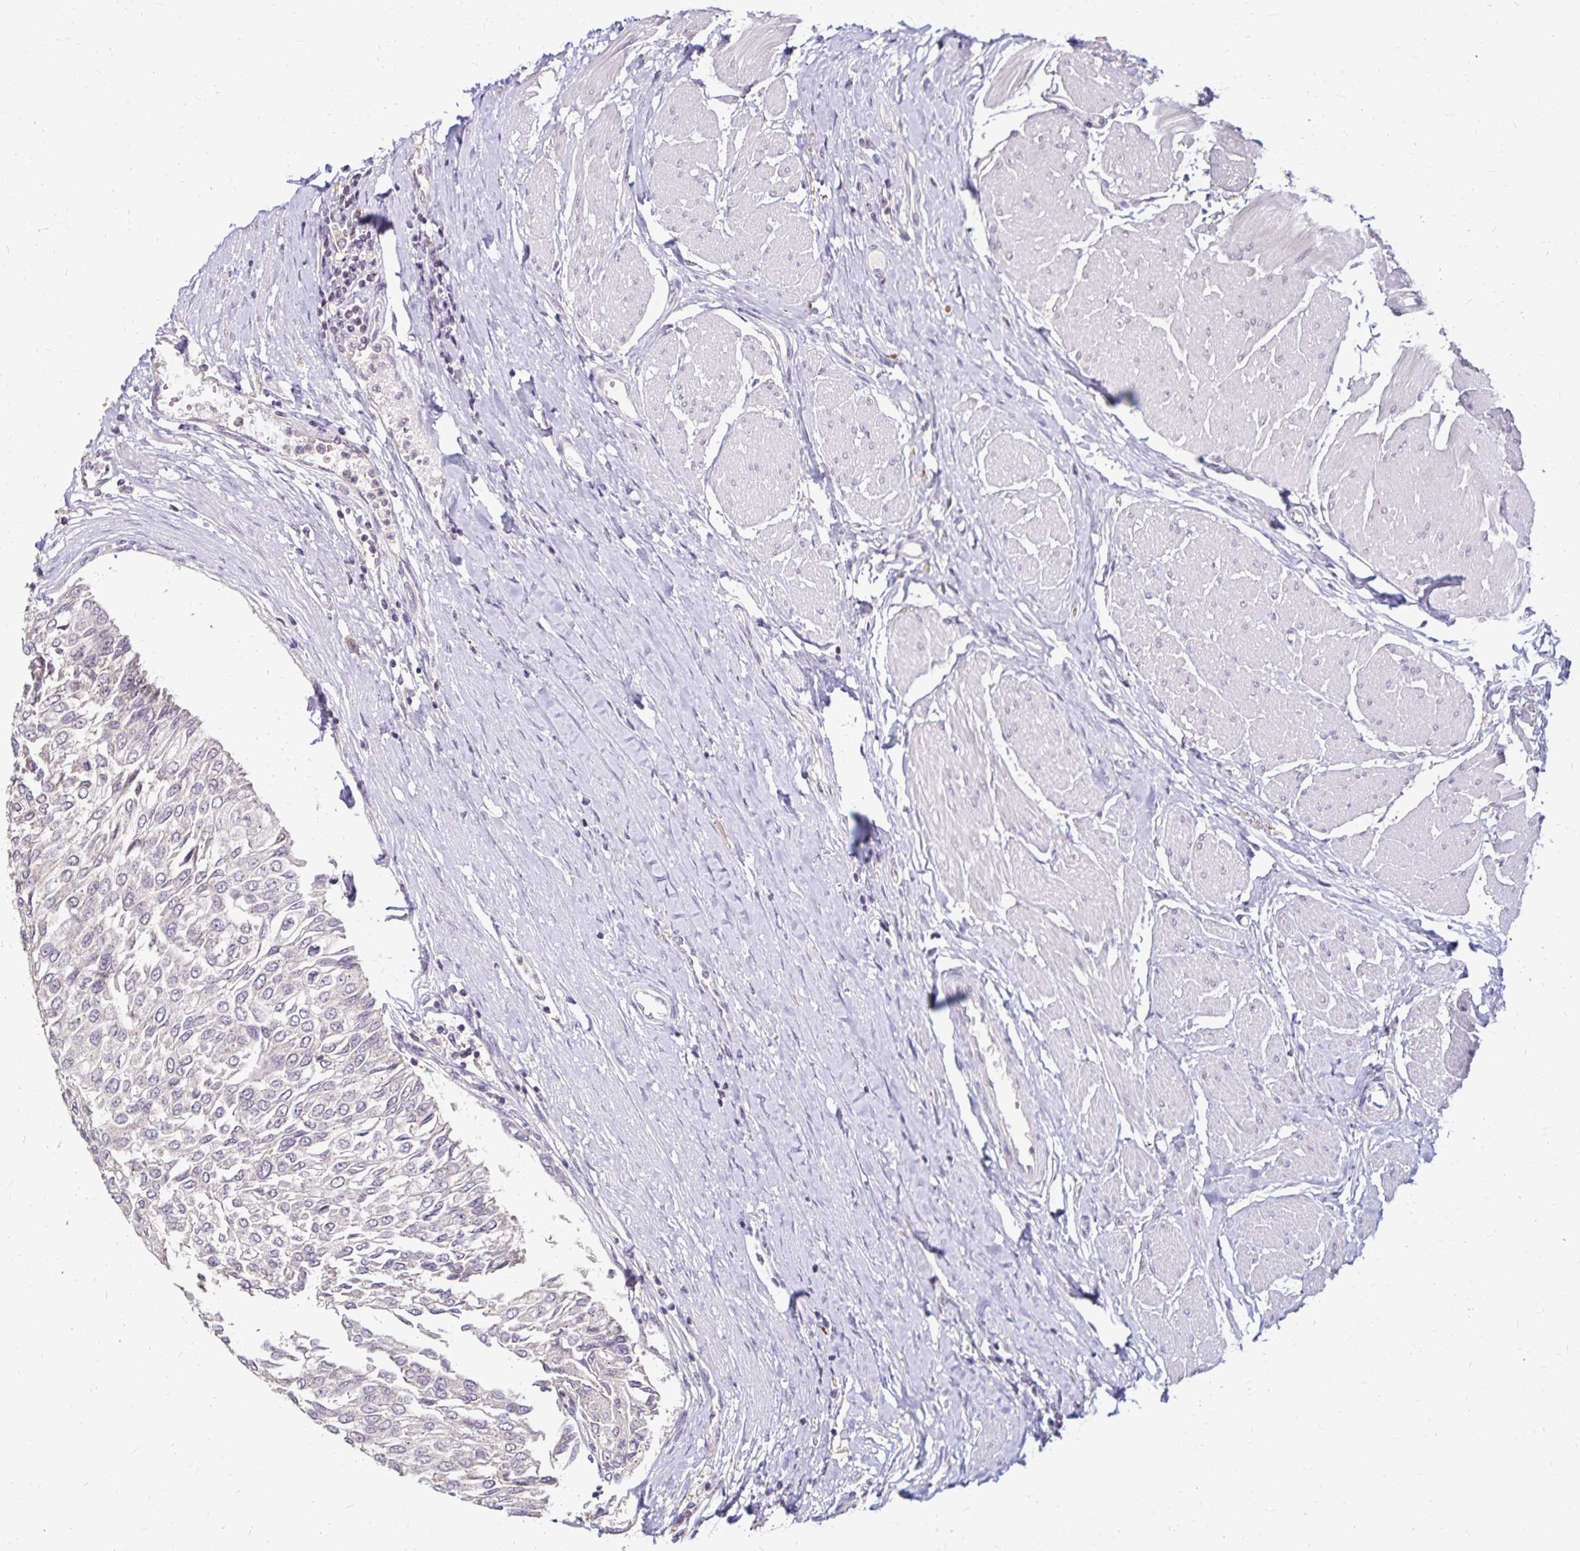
{"staining": {"intensity": "negative", "quantity": "none", "location": "none"}, "tissue": "urothelial cancer", "cell_type": "Tumor cells", "image_type": "cancer", "snomed": [{"axis": "morphology", "description": "Urothelial carcinoma, NOS"}, {"axis": "topography", "description": "Urinary bladder"}], "caption": "Immunohistochemical staining of human urothelial cancer reveals no significant staining in tumor cells. (DAB (3,3'-diaminobenzidine) immunohistochemistry, high magnification).", "gene": "EMC10", "patient": {"sex": "male", "age": 67}}